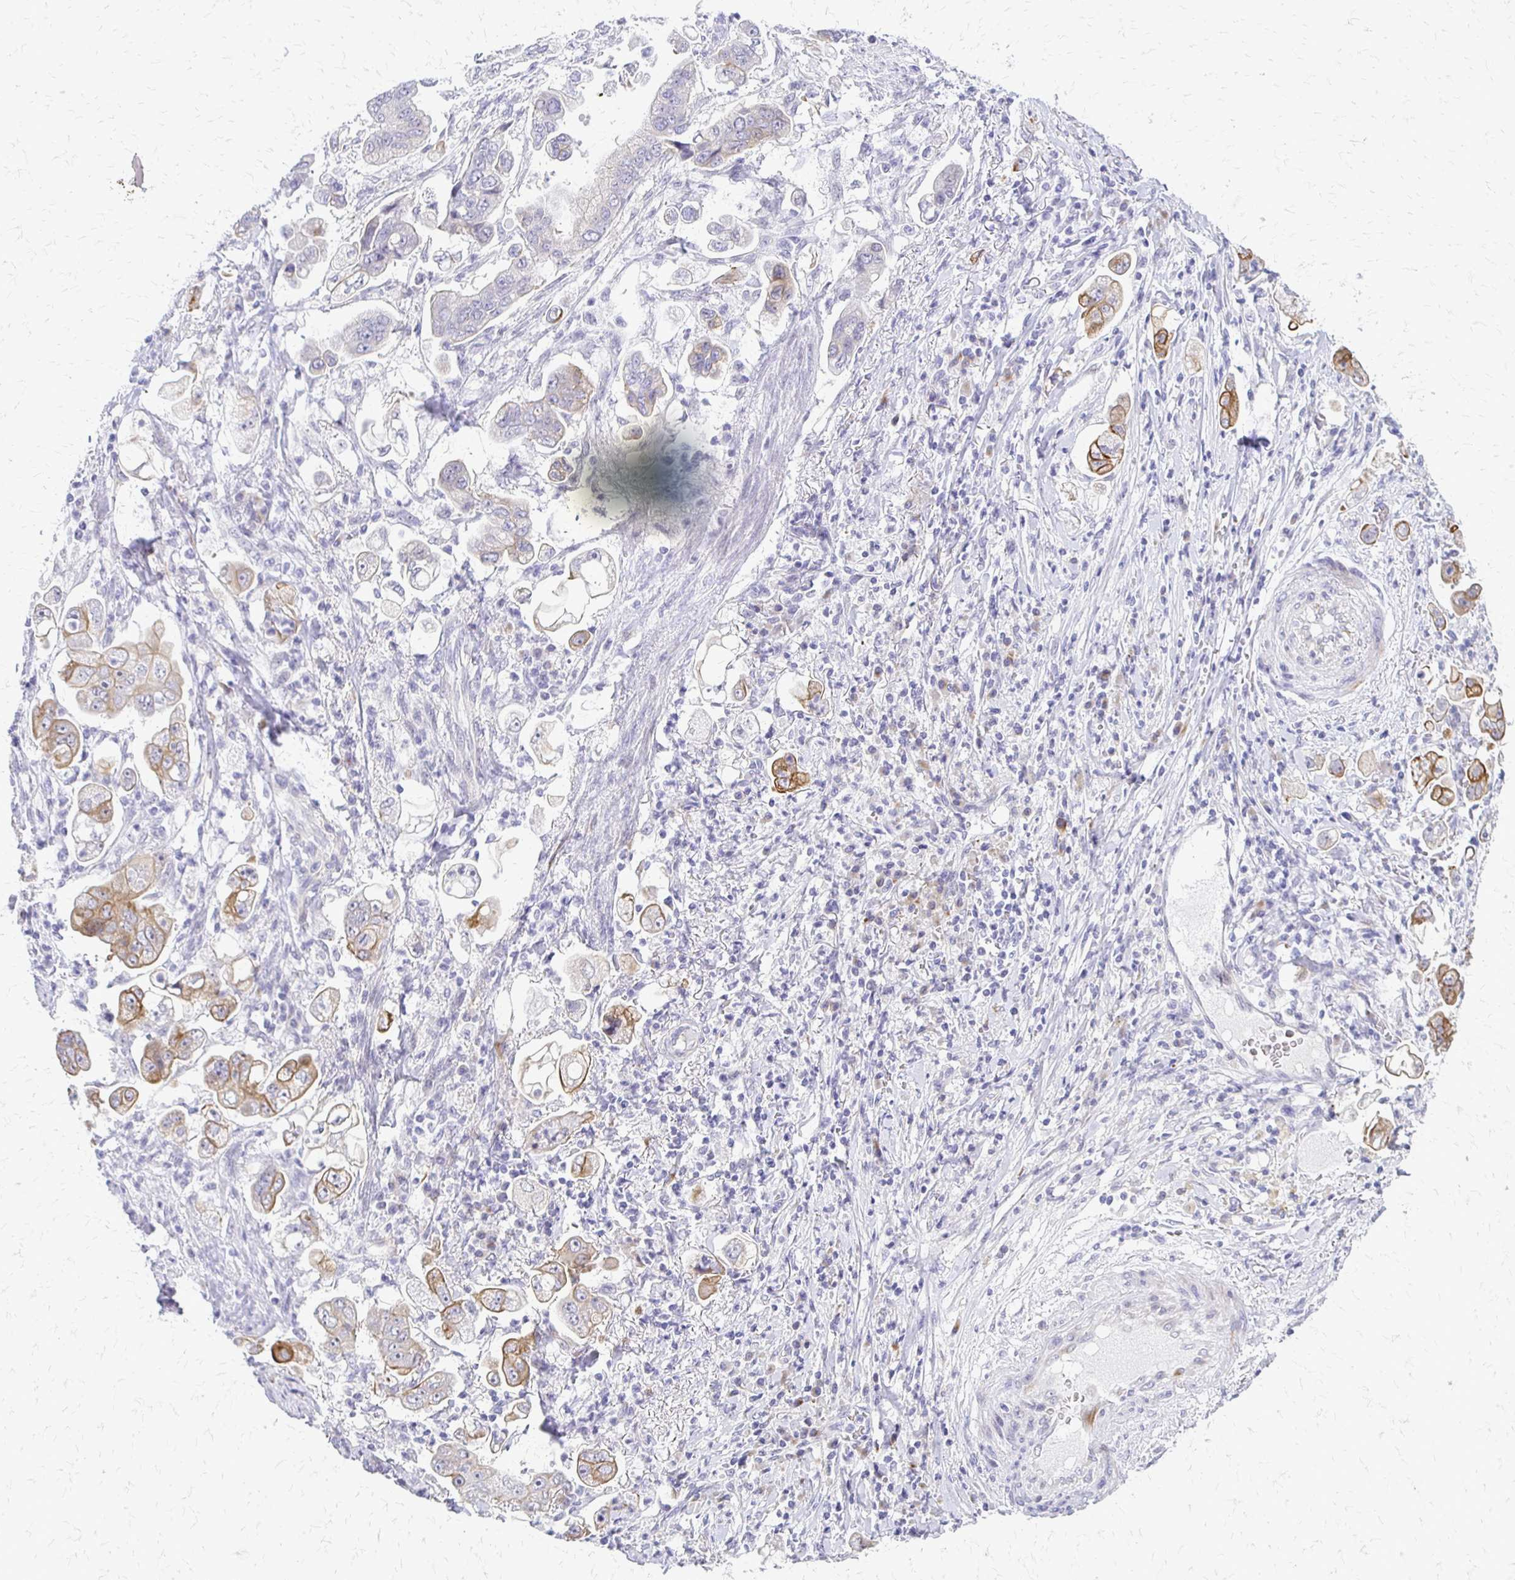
{"staining": {"intensity": "moderate", "quantity": "<25%", "location": "cytoplasmic/membranous"}, "tissue": "stomach cancer", "cell_type": "Tumor cells", "image_type": "cancer", "snomed": [{"axis": "morphology", "description": "Adenocarcinoma, NOS"}, {"axis": "topography", "description": "Stomach"}], "caption": "Stomach cancer stained with a protein marker displays moderate staining in tumor cells.", "gene": "EPYC", "patient": {"sex": "male", "age": 62}}